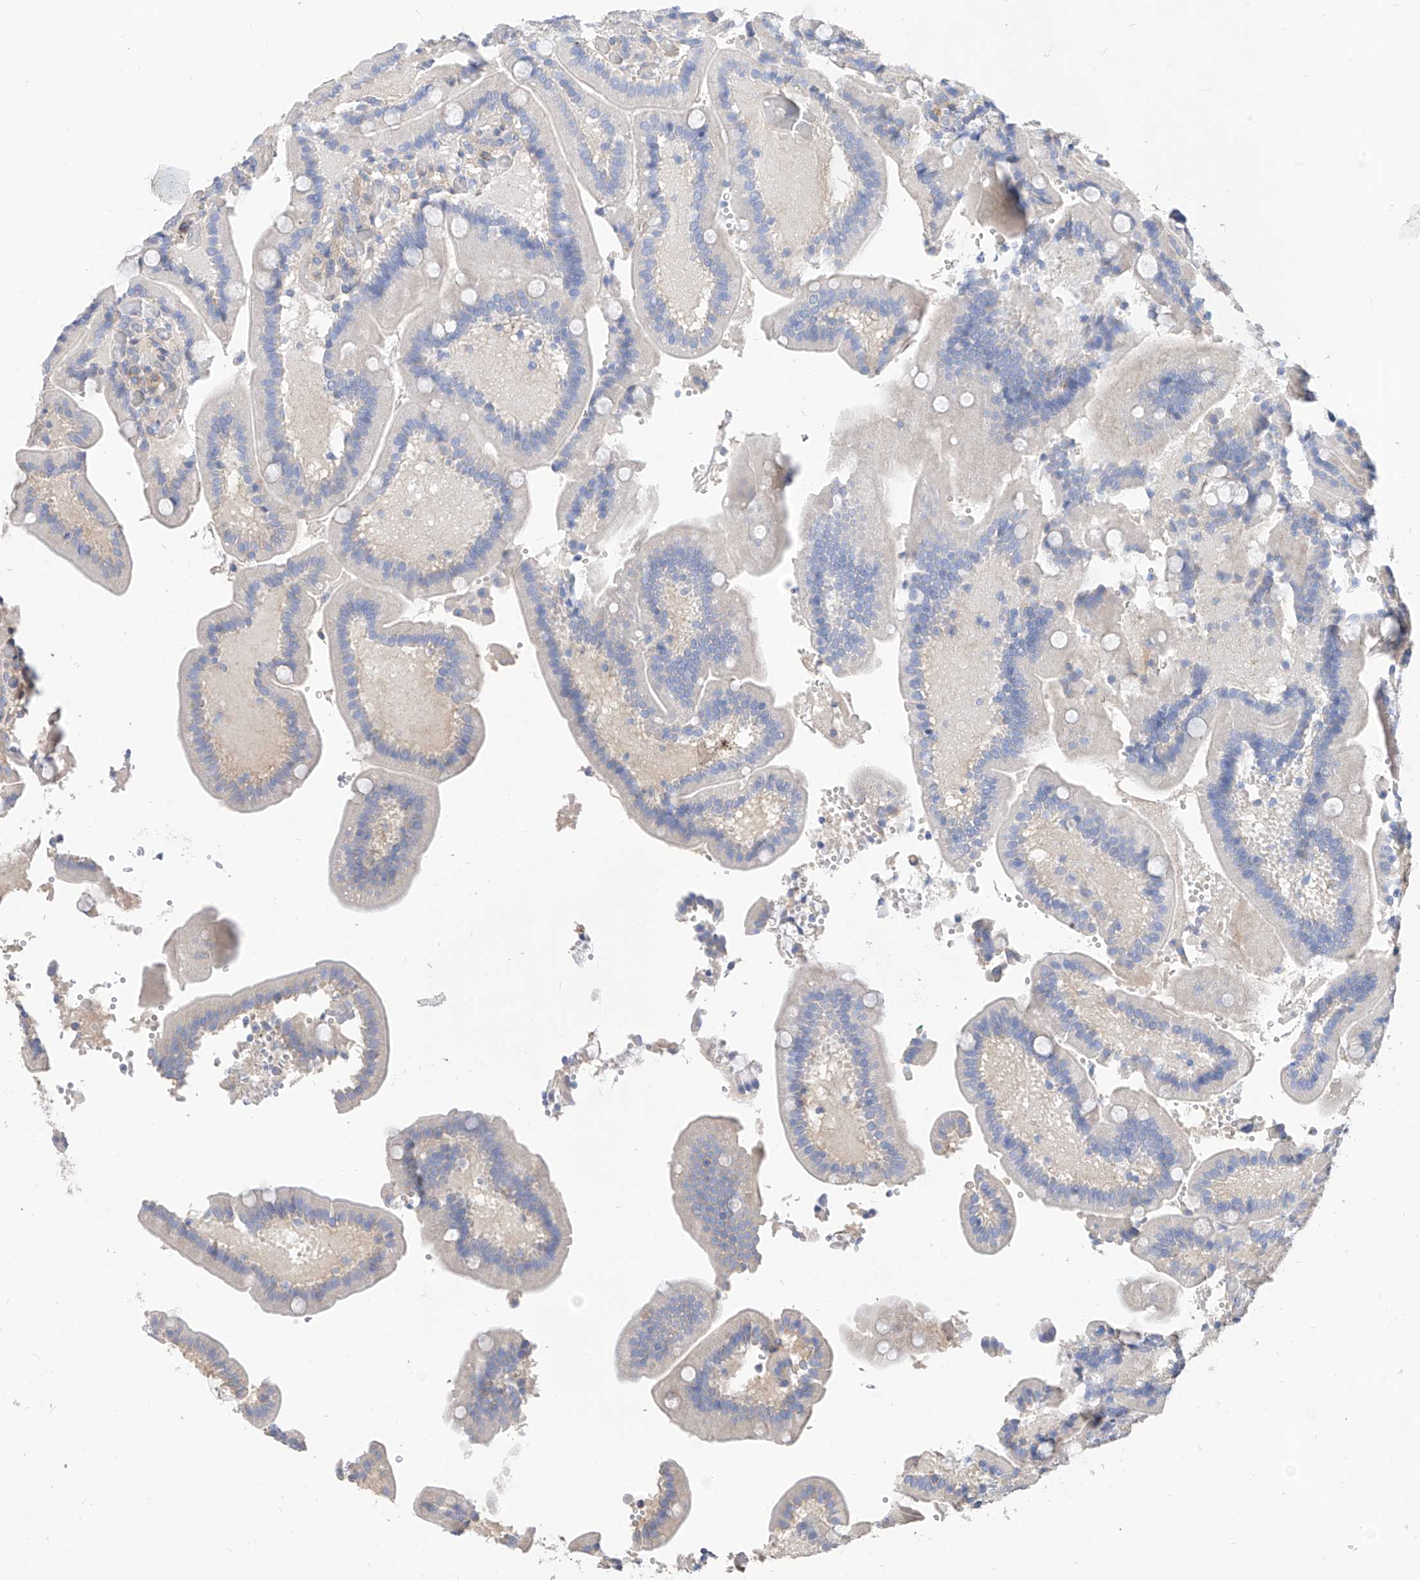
{"staining": {"intensity": "negative", "quantity": "none", "location": "none"}, "tissue": "duodenum", "cell_type": "Glandular cells", "image_type": "normal", "snomed": [{"axis": "morphology", "description": "Normal tissue, NOS"}, {"axis": "topography", "description": "Duodenum"}], "caption": "Immunohistochemistry (IHC) image of unremarkable duodenum: human duodenum stained with DAB shows no significant protein staining in glandular cells.", "gene": "SCGB2A1", "patient": {"sex": "female", "age": 62}}